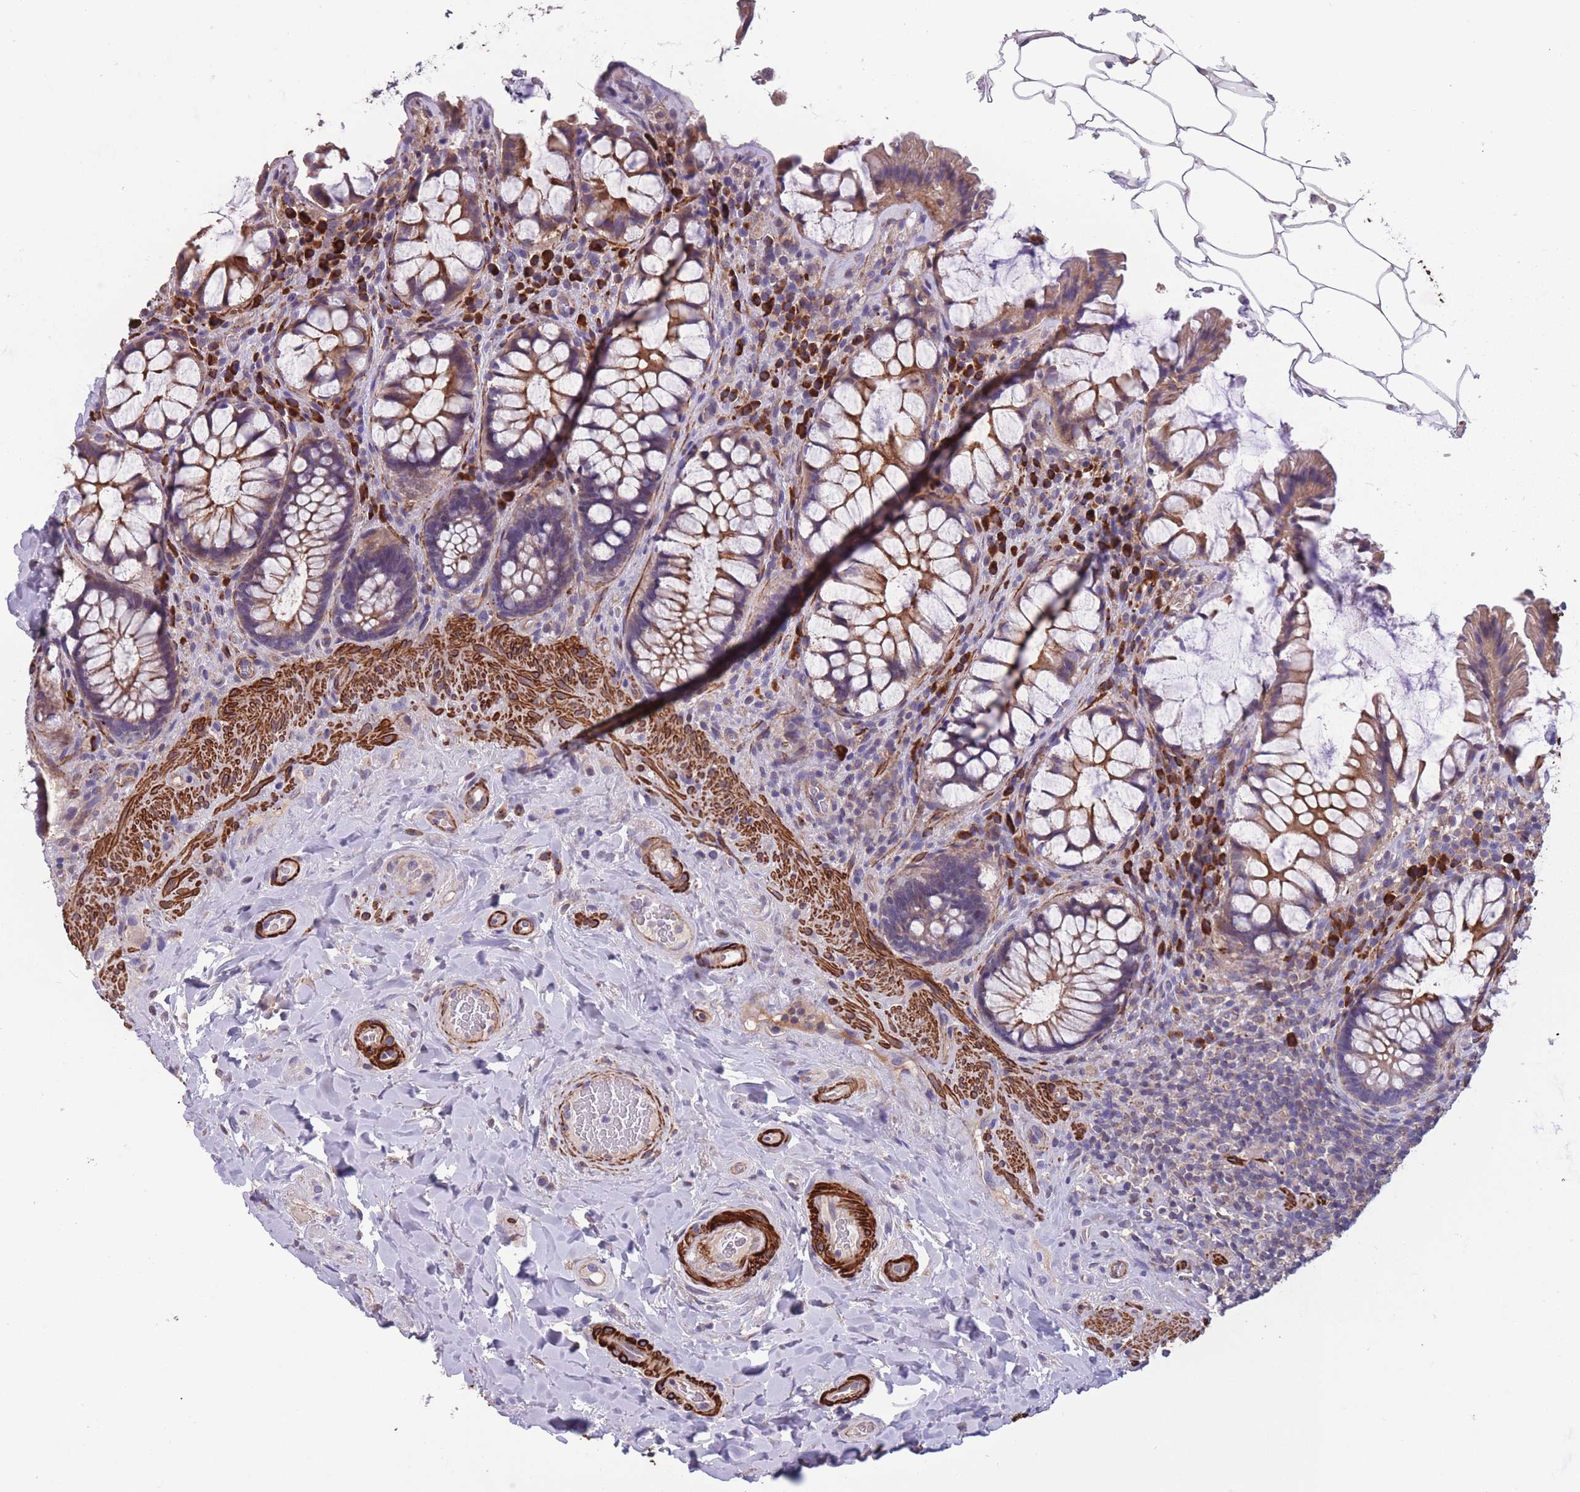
{"staining": {"intensity": "moderate", "quantity": "25%-75%", "location": "cytoplasmic/membranous"}, "tissue": "rectum", "cell_type": "Glandular cells", "image_type": "normal", "snomed": [{"axis": "morphology", "description": "Normal tissue, NOS"}, {"axis": "topography", "description": "Rectum"}], "caption": "Glandular cells show medium levels of moderate cytoplasmic/membranous positivity in about 25%-75% of cells in normal rectum. The protein of interest is stained brown, and the nuclei are stained in blue (DAB IHC with brightfield microscopy, high magnification).", "gene": "TOMM40L", "patient": {"sex": "female", "age": 58}}